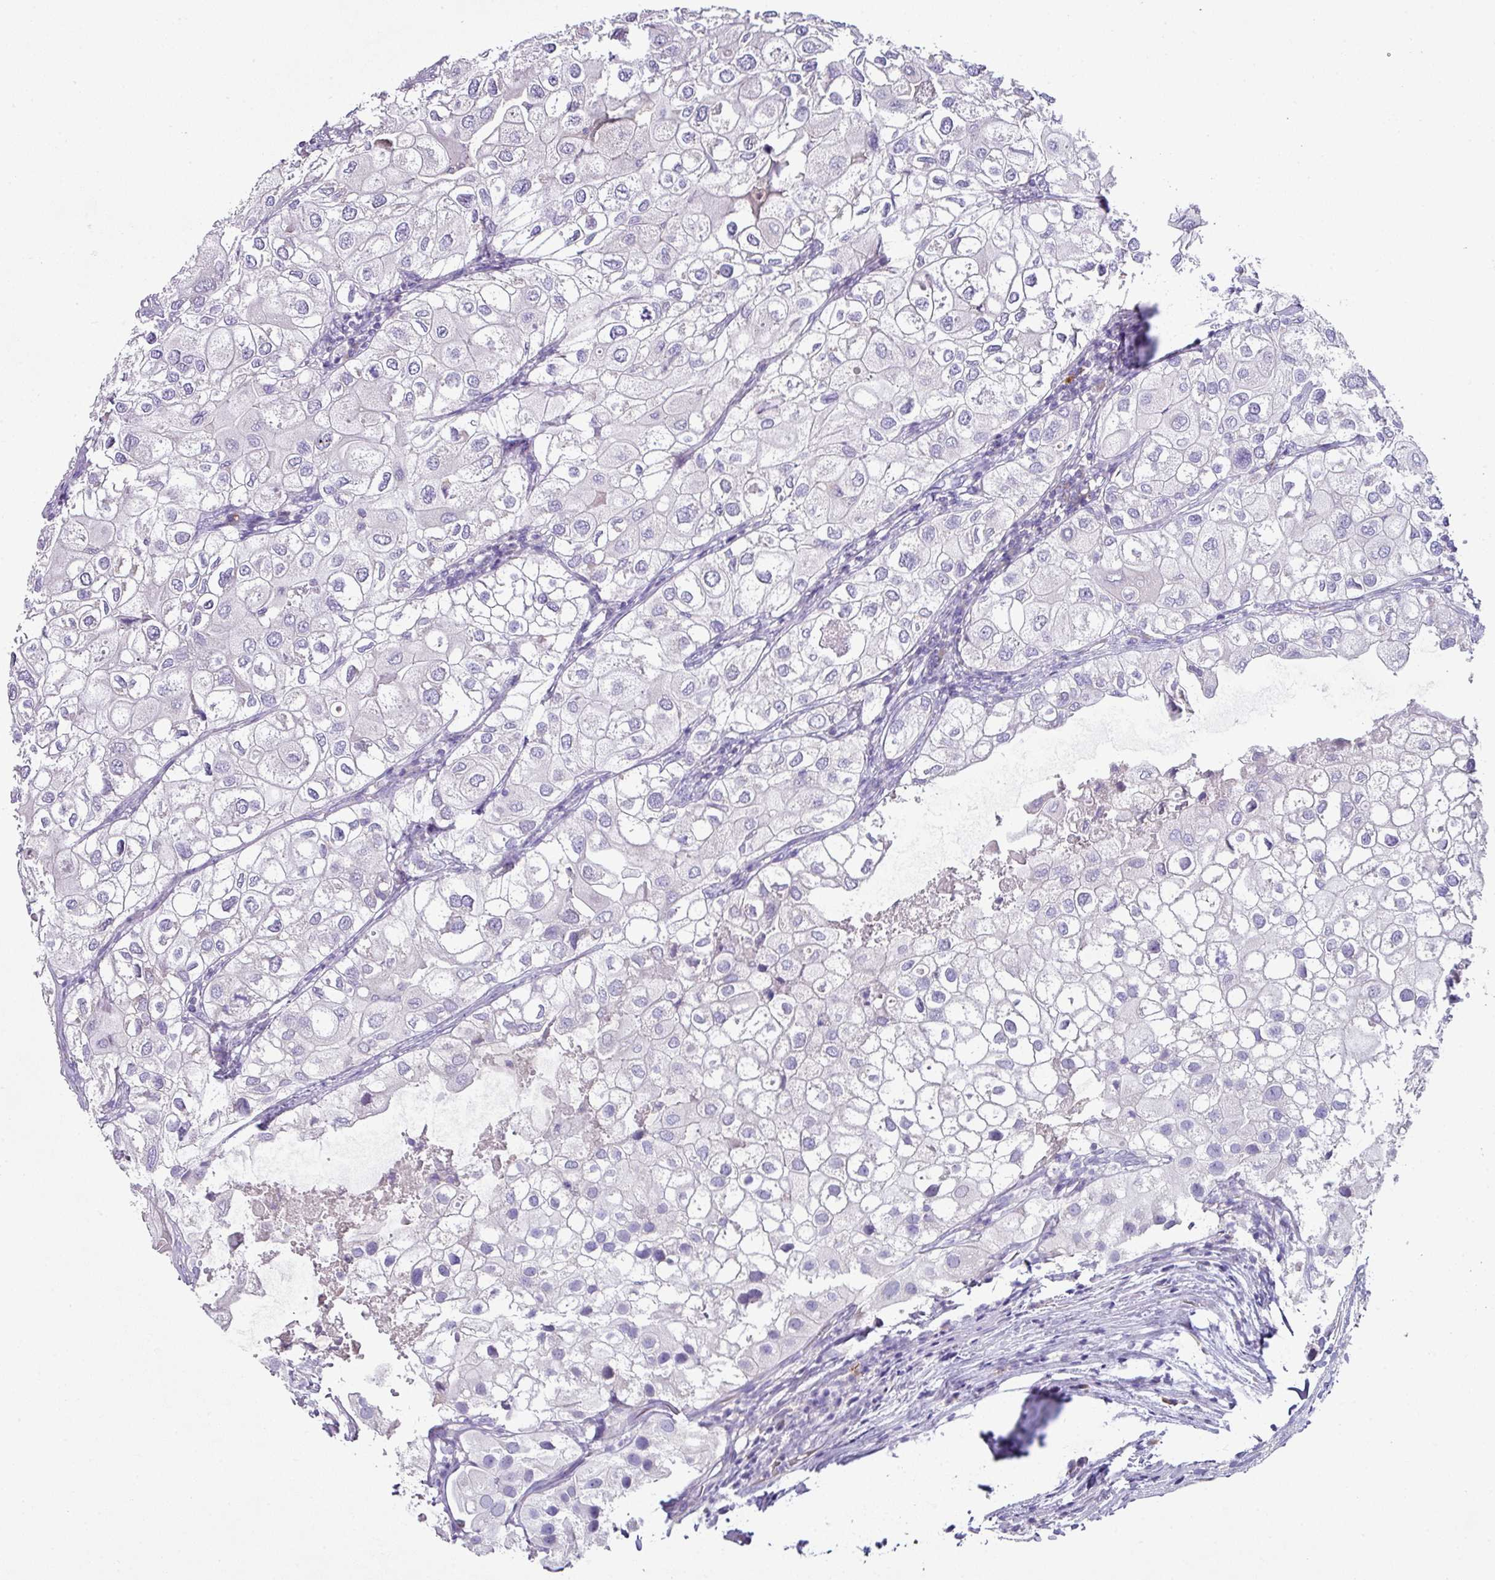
{"staining": {"intensity": "negative", "quantity": "none", "location": "none"}, "tissue": "urothelial cancer", "cell_type": "Tumor cells", "image_type": "cancer", "snomed": [{"axis": "morphology", "description": "Urothelial carcinoma, High grade"}, {"axis": "topography", "description": "Urinary bladder"}], "caption": "A high-resolution photomicrograph shows IHC staining of high-grade urothelial carcinoma, which shows no significant staining in tumor cells. The staining was performed using DAB to visualize the protein expression in brown, while the nuclei were stained in blue with hematoxylin (Magnification: 20x).", "gene": "SLAMF6", "patient": {"sex": "male", "age": 64}}